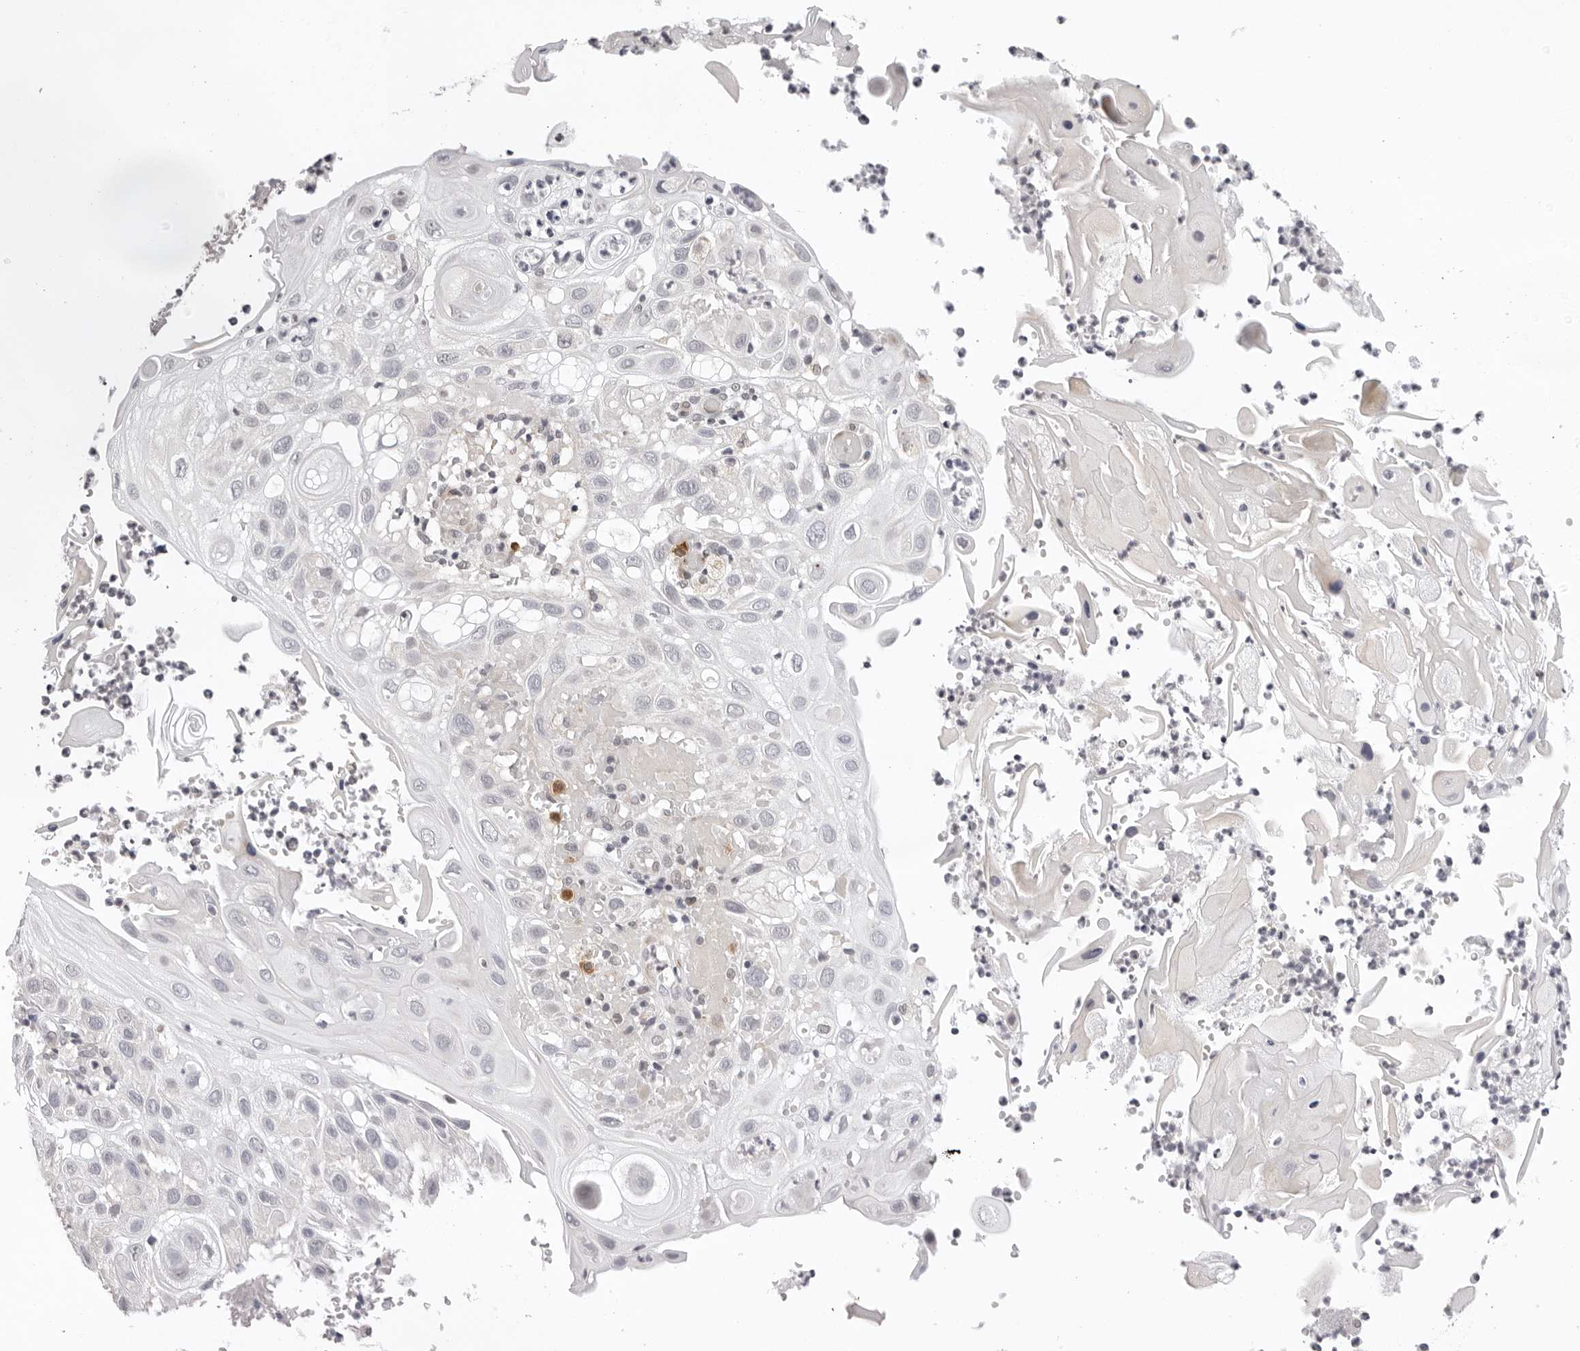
{"staining": {"intensity": "negative", "quantity": "none", "location": "none"}, "tissue": "skin cancer", "cell_type": "Tumor cells", "image_type": "cancer", "snomed": [{"axis": "morphology", "description": "Normal tissue, NOS"}, {"axis": "morphology", "description": "Squamous cell carcinoma, NOS"}, {"axis": "topography", "description": "Skin"}], "caption": "The image exhibits no staining of tumor cells in skin squamous cell carcinoma.", "gene": "IL17RA", "patient": {"sex": "female", "age": 96}}